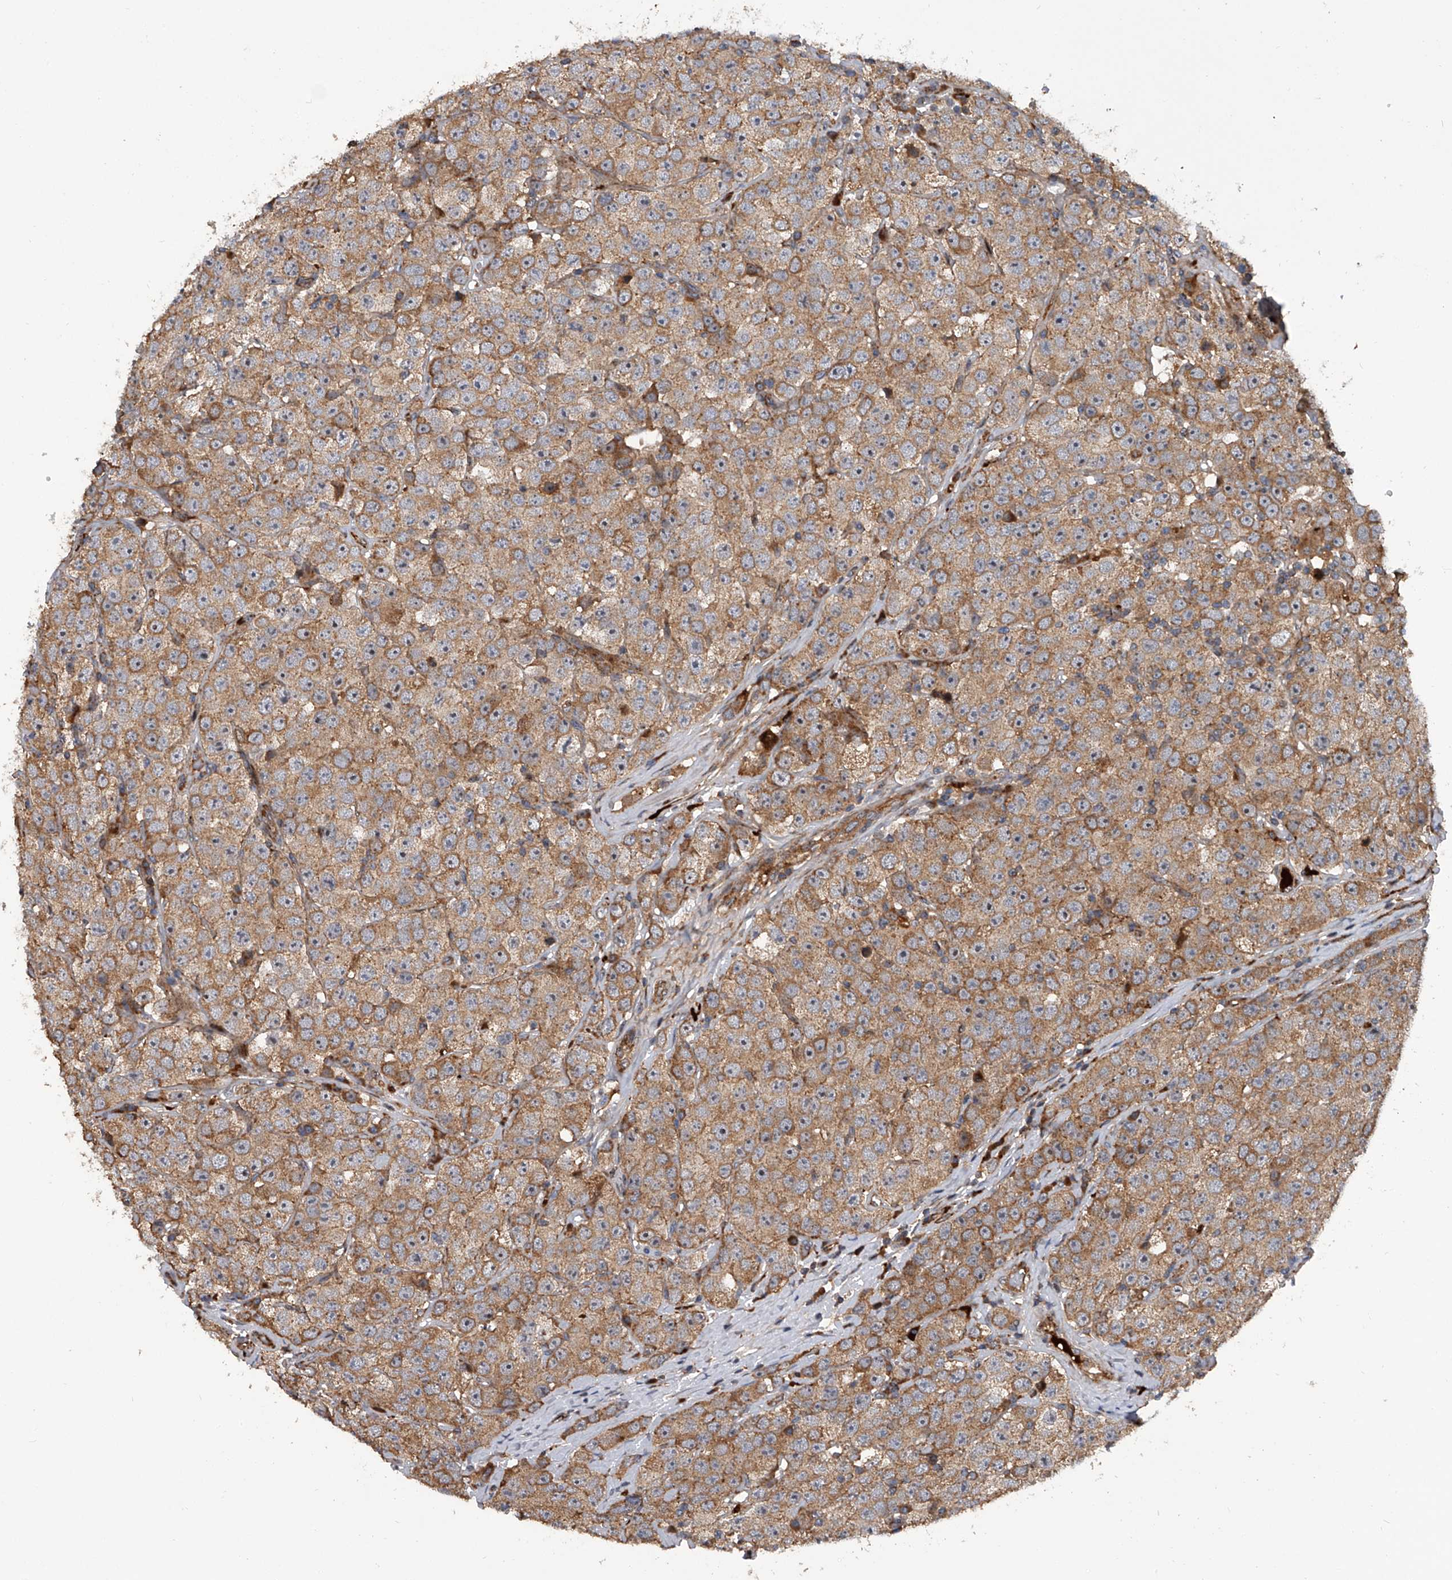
{"staining": {"intensity": "moderate", "quantity": ">75%", "location": "cytoplasmic/membranous"}, "tissue": "testis cancer", "cell_type": "Tumor cells", "image_type": "cancer", "snomed": [{"axis": "morphology", "description": "Seminoma, NOS"}, {"axis": "topography", "description": "Testis"}], "caption": "Seminoma (testis) tissue displays moderate cytoplasmic/membranous positivity in approximately >75% of tumor cells, visualized by immunohistochemistry. Ihc stains the protein of interest in brown and the nuclei are stained blue.", "gene": "USP47", "patient": {"sex": "male", "age": 28}}